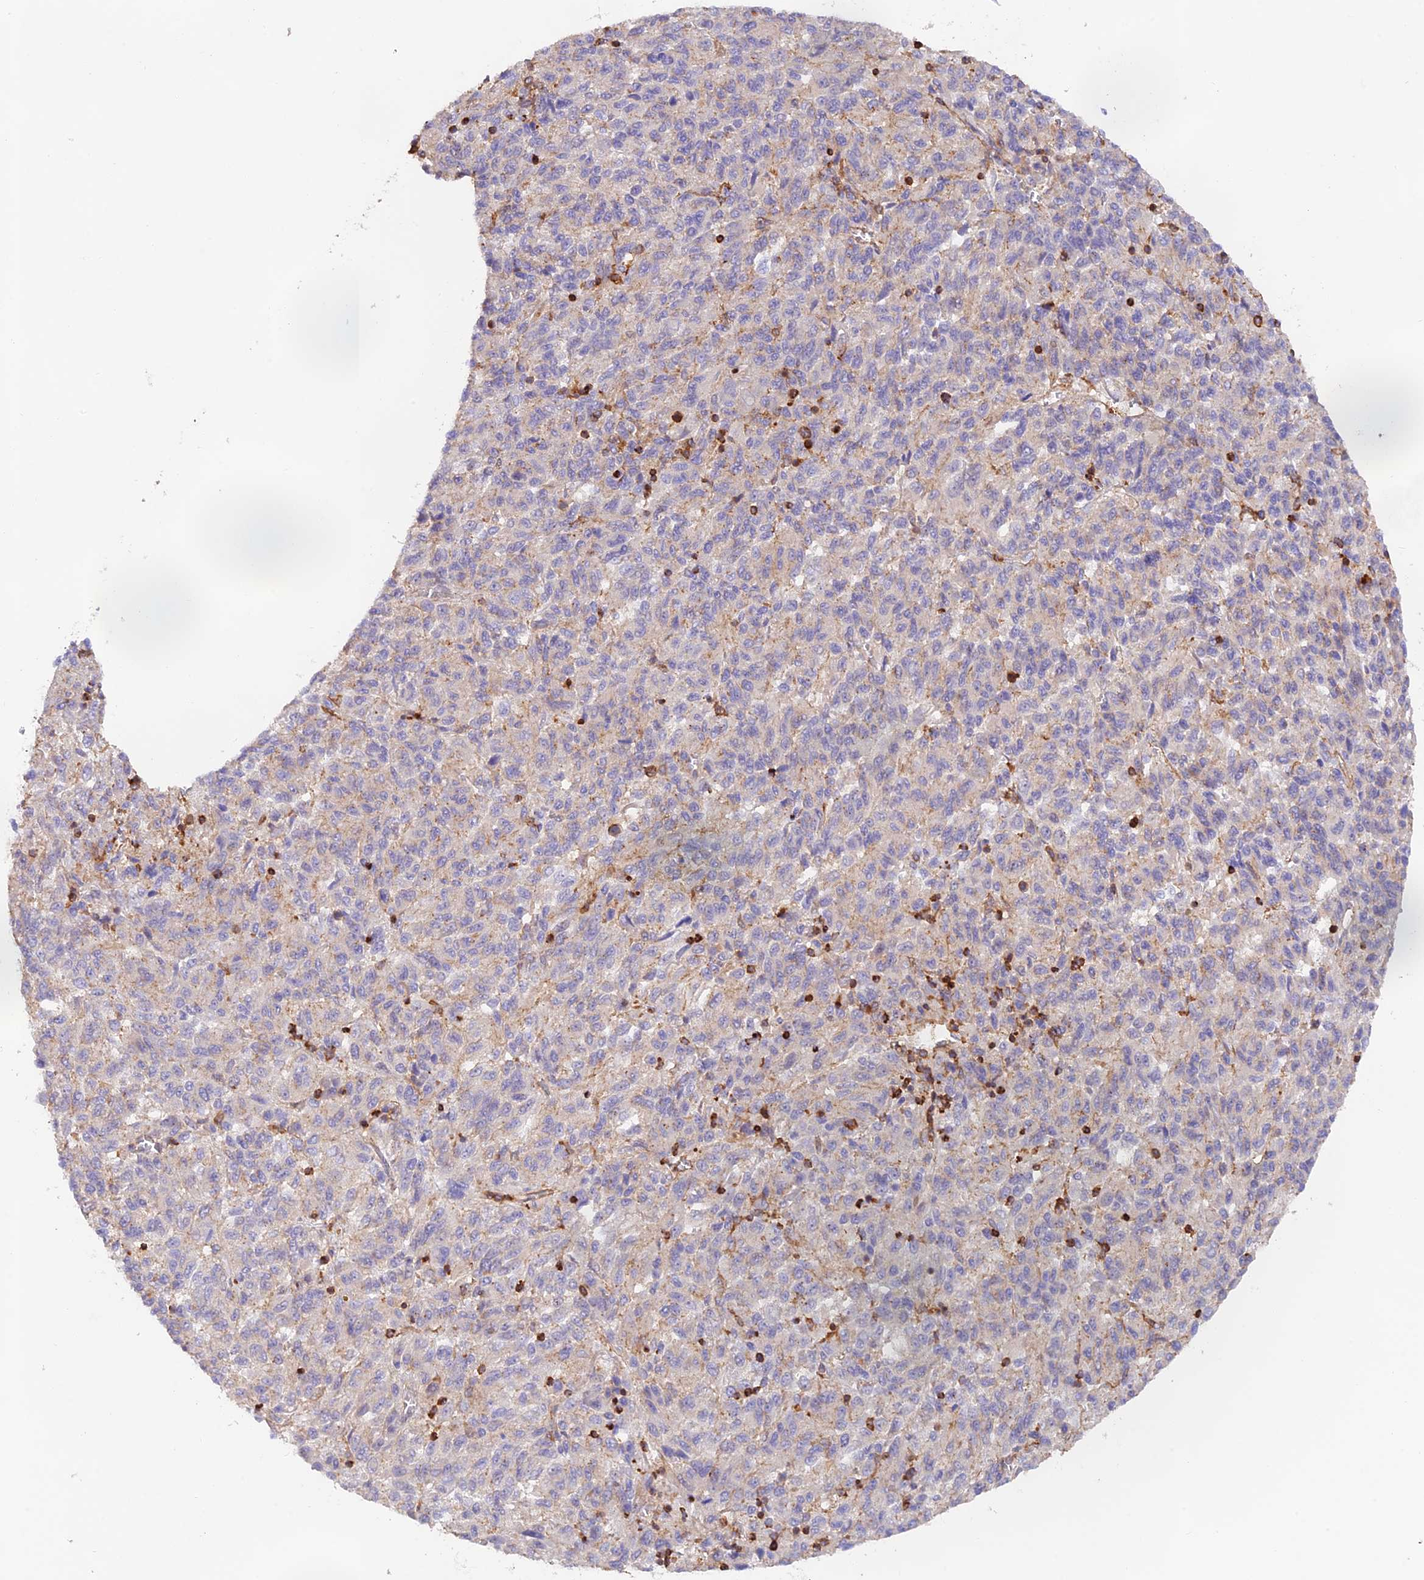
{"staining": {"intensity": "negative", "quantity": "none", "location": "none"}, "tissue": "melanoma", "cell_type": "Tumor cells", "image_type": "cancer", "snomed": [{"axis": "morphology", "description": "Malignant melanoma, Metastatic site"}, {"axis": "topography", "description": "Lung"}], "caption": "Histopathology image shows no protein expression in tumor cells of melanoma tissue.", "gene": "DENND1C", "patient": {"sex": "male", "age": 64}}